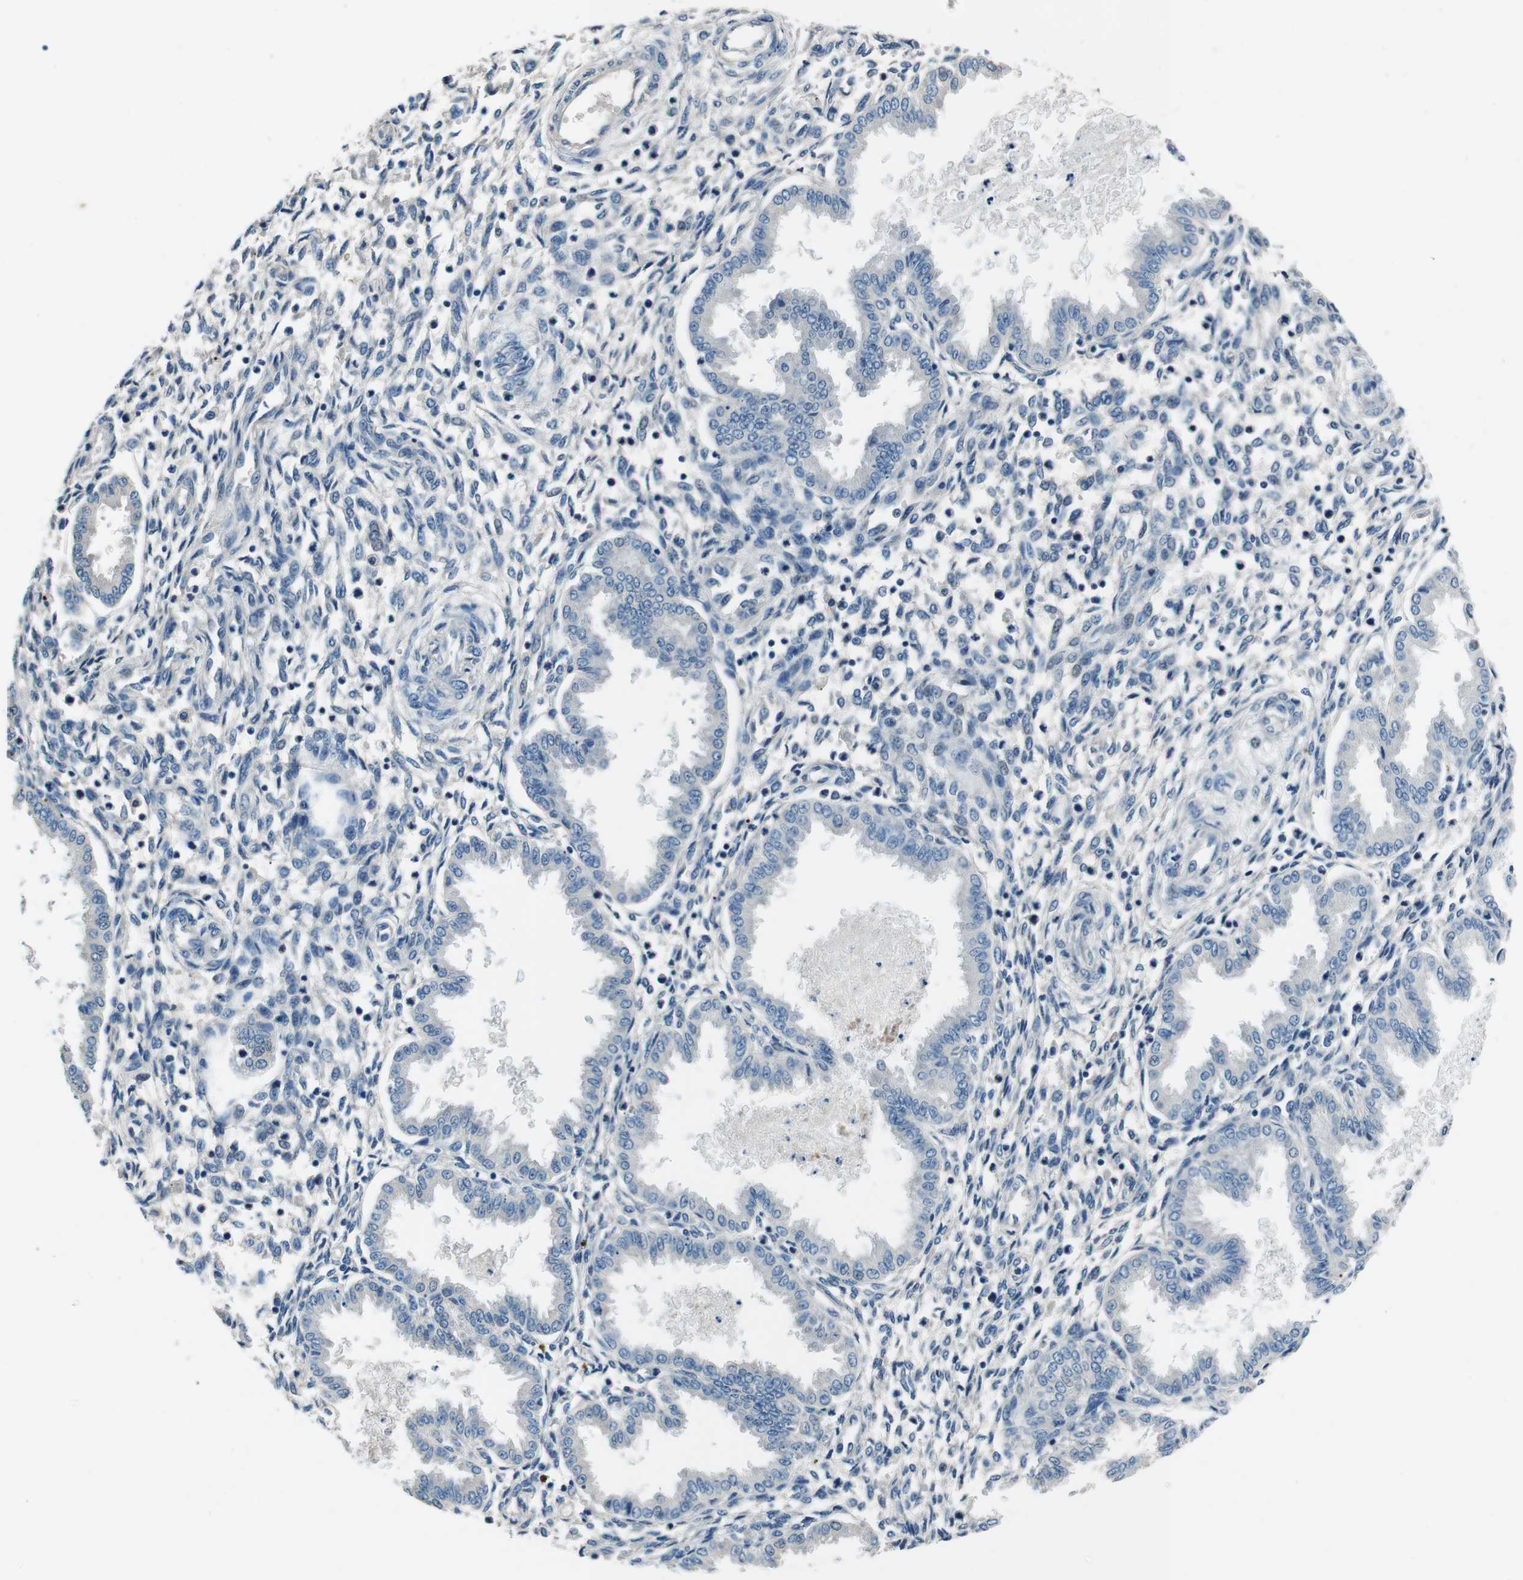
{"staining": {"intensity": "negative", "quantity": "none", "location": "none"}, "tissue": "endometrium", "cell_type": "Cells in endometrial stroma", "image_type": "normal", "snomed": [{"axis": "morphology", "description": "Normal tissue, NOS"}, {"axis": "topography", "description": "Endometrium"}], "caption": "DAB (3,3'-diaminobenzidine) immunohistochemical staining of normal endometrium demonstrates no significant staining in cells in endometrial stroma.", "gene": "CASQ1", "patient": {"sex": "female", "age": 33}}